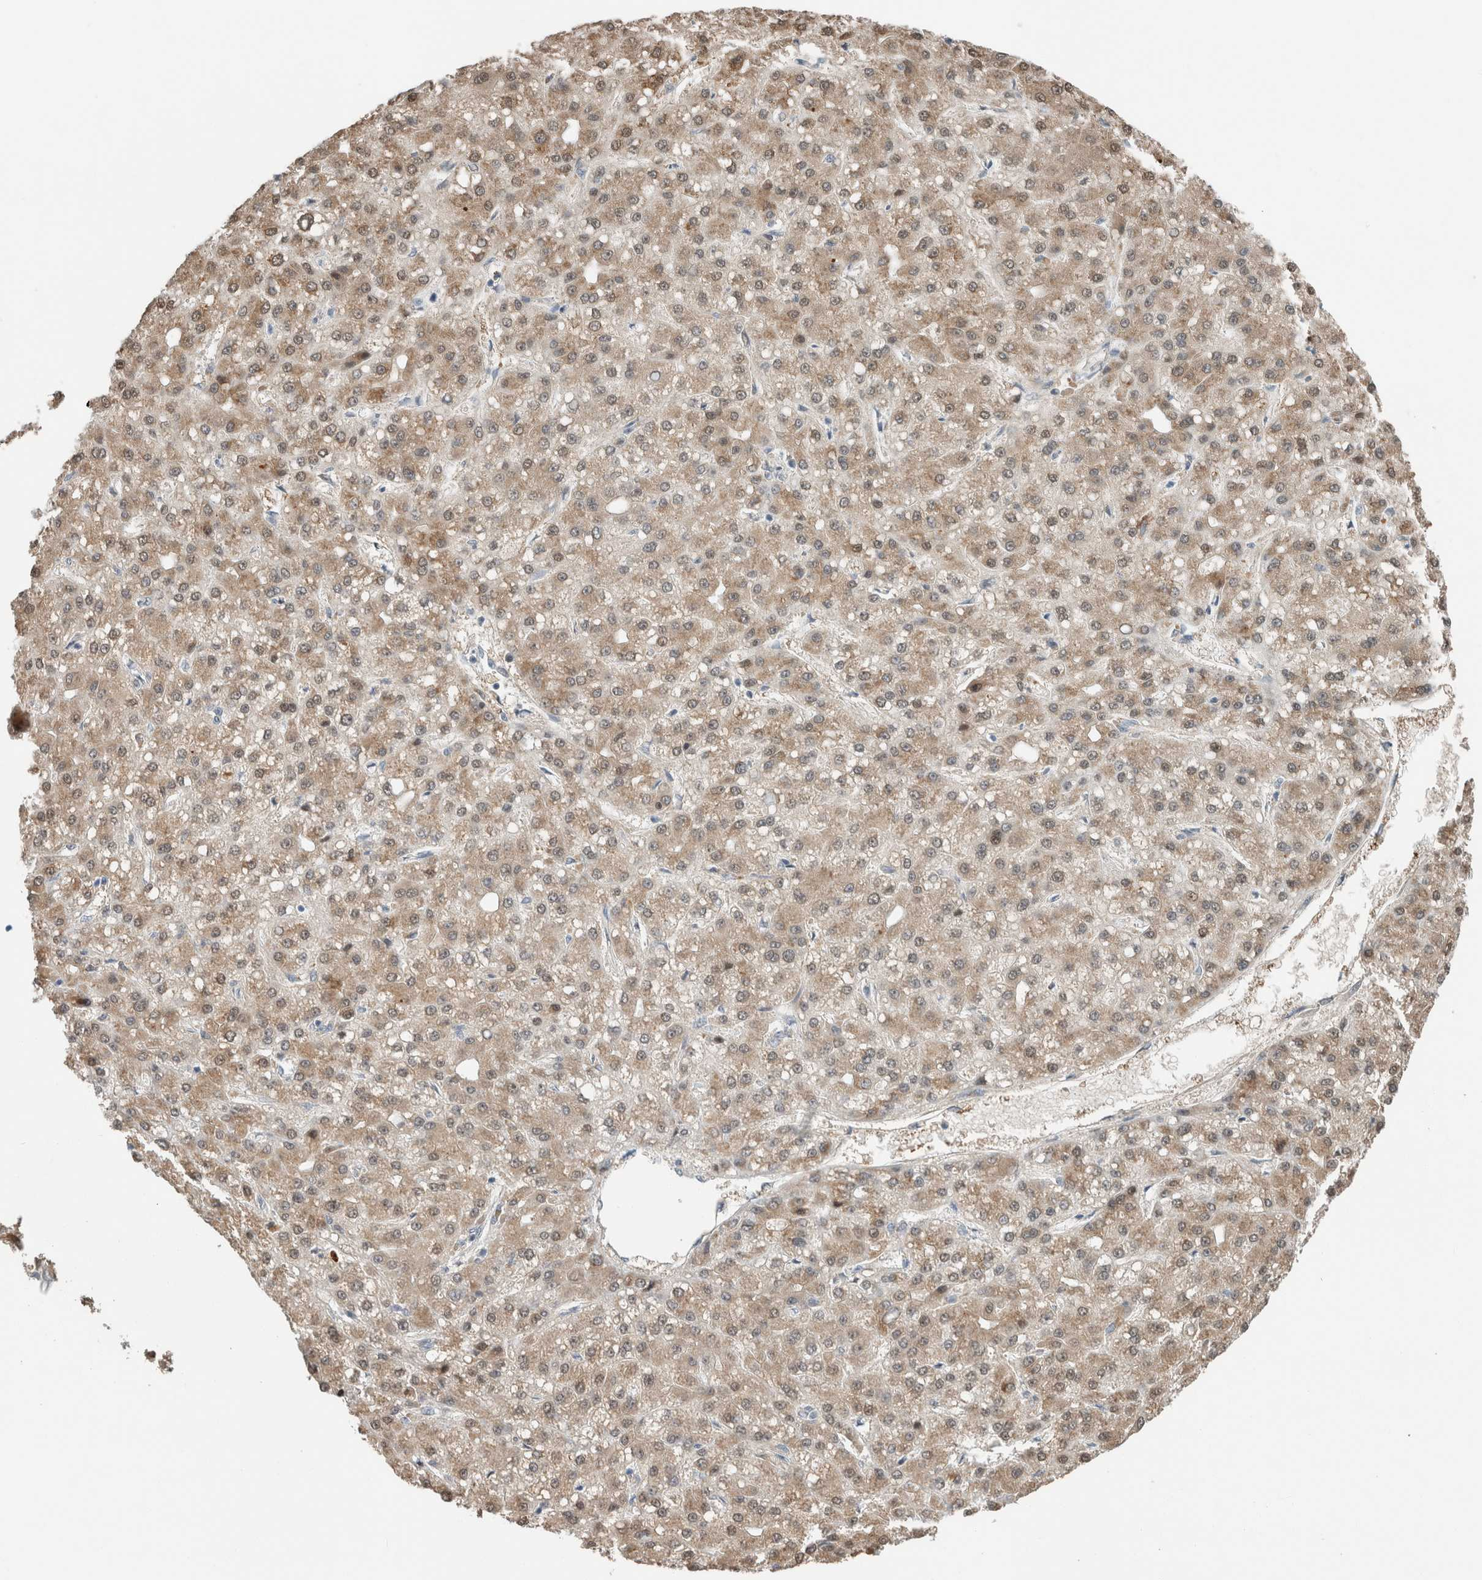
{"staining": {"intensity": "moderate", "quantity": ">75%", "location": "cytoplasmic/membranous,nuclear"}, "tissue": "liver cancer", "cell_type": "Tumor cells", "image_type": "cancer", "snomed": [{"axis": "morphology", "description": "Carcinoma, Hepatocellular, NOS"}, {"axis": "topography", "description": "Liver"}], "caption": "Human liver cancer (hepatocellular carcinoma) stained for a protein (brown) shows moderate cytoplasmic/membranous and nuclear positive positivity in about >75% of tumor cells.", "gene": "CRAT", "patient": {"sex": "male", "age": 67}}